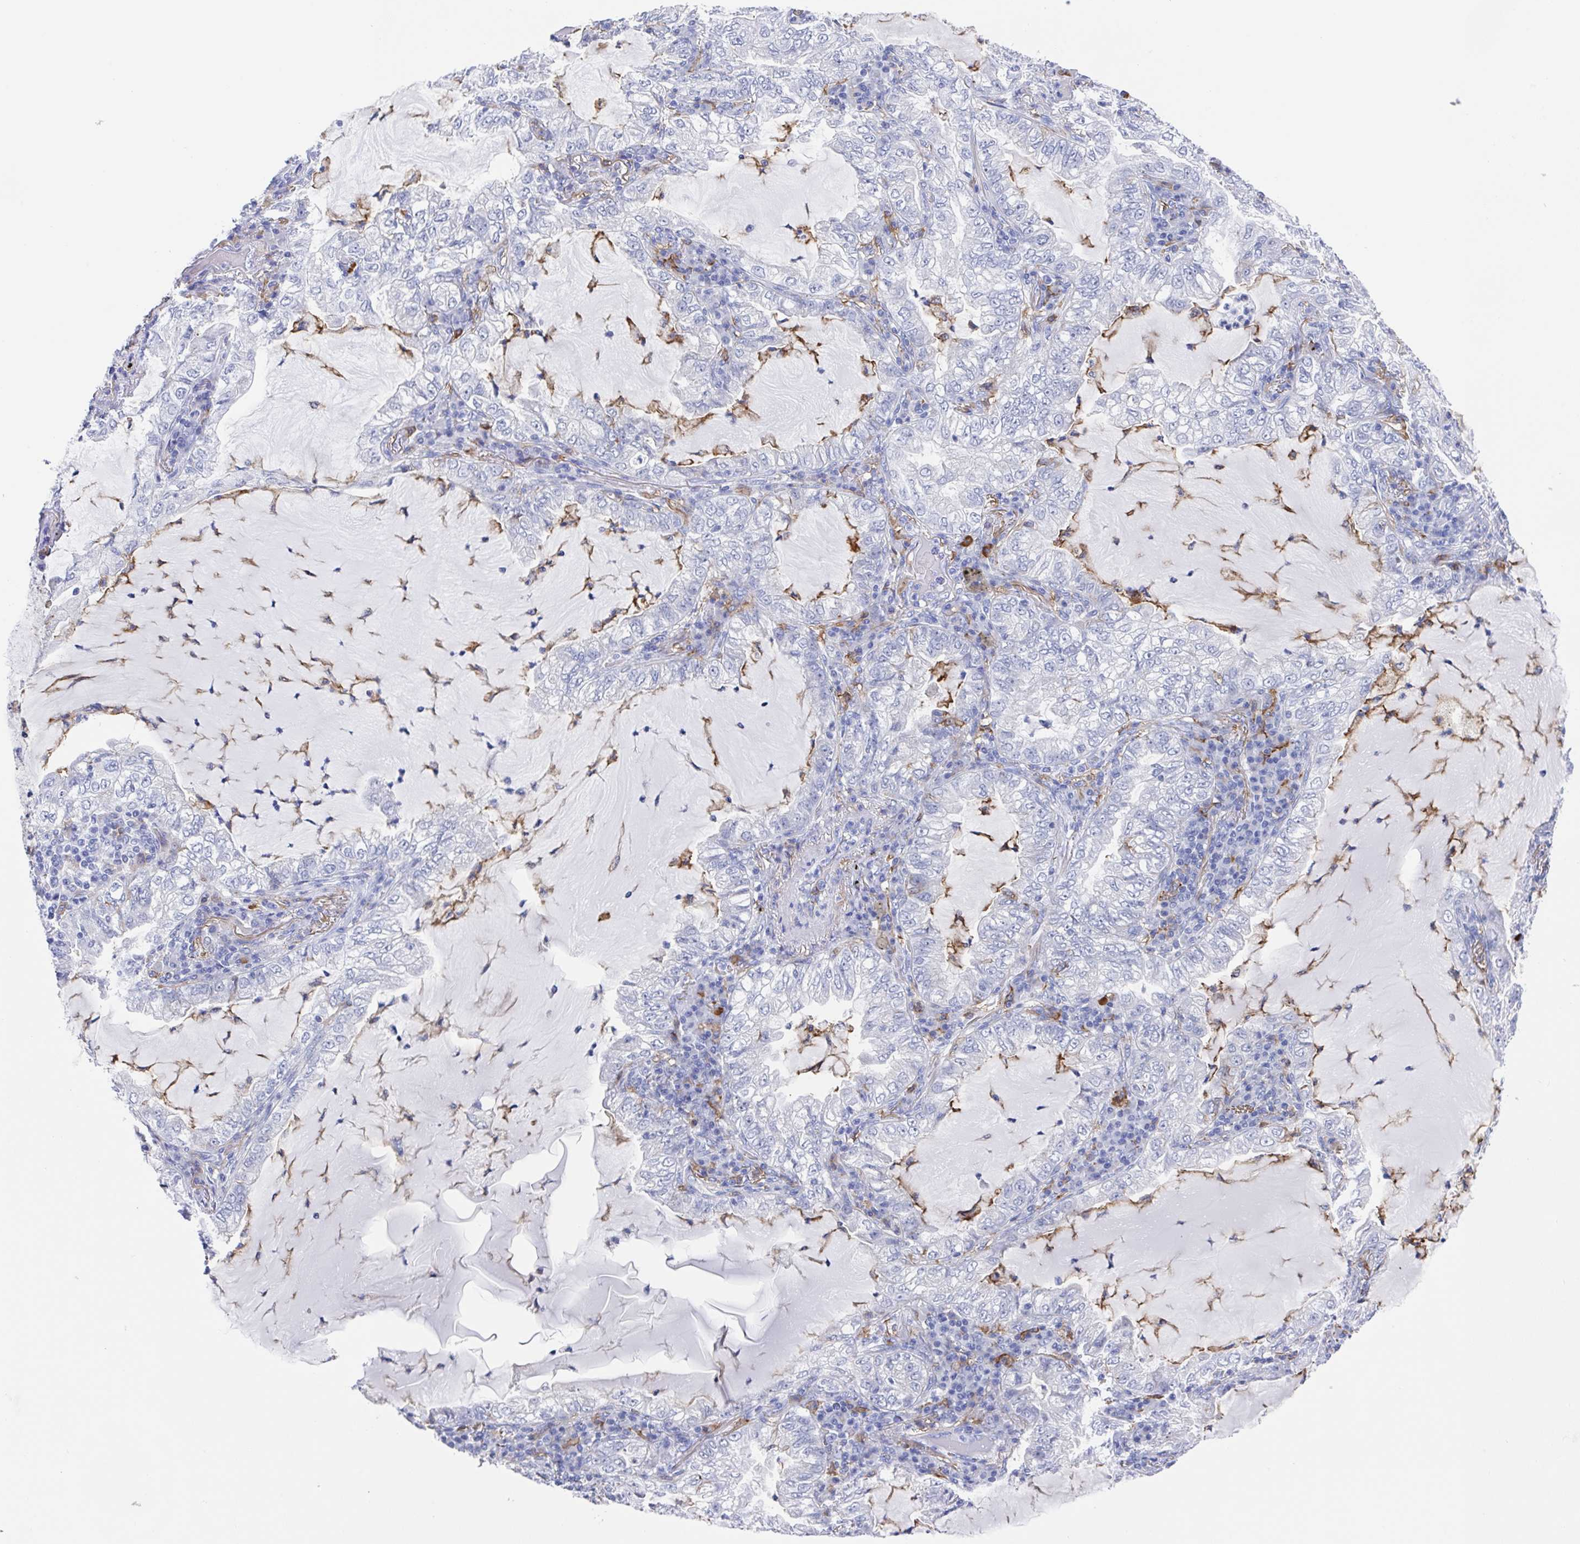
{"staining": {"intensity": "negative", "quantity": "none", "location": "none"}, "tissue": "lung cancer", "cell_type": "Tumor cells", "image_type": "cancer", "snomed": [{"axis": "morphology", "description": "Adenocarcinoma, NOS"}, {"axis": "topography", "description": "Lung"}], "caption": "Adenocarcinoma (lung) was stained to show a protein in brown. There is no significant expression in tumor cells. (Stains: DAB immunohistochemistry (IHC) with hematoxylin counter stain, Microscopy: brightfield microscopy at high magnification).", "gene": "FCGR3A", "patient": {"sex": "female", "age": 73}}